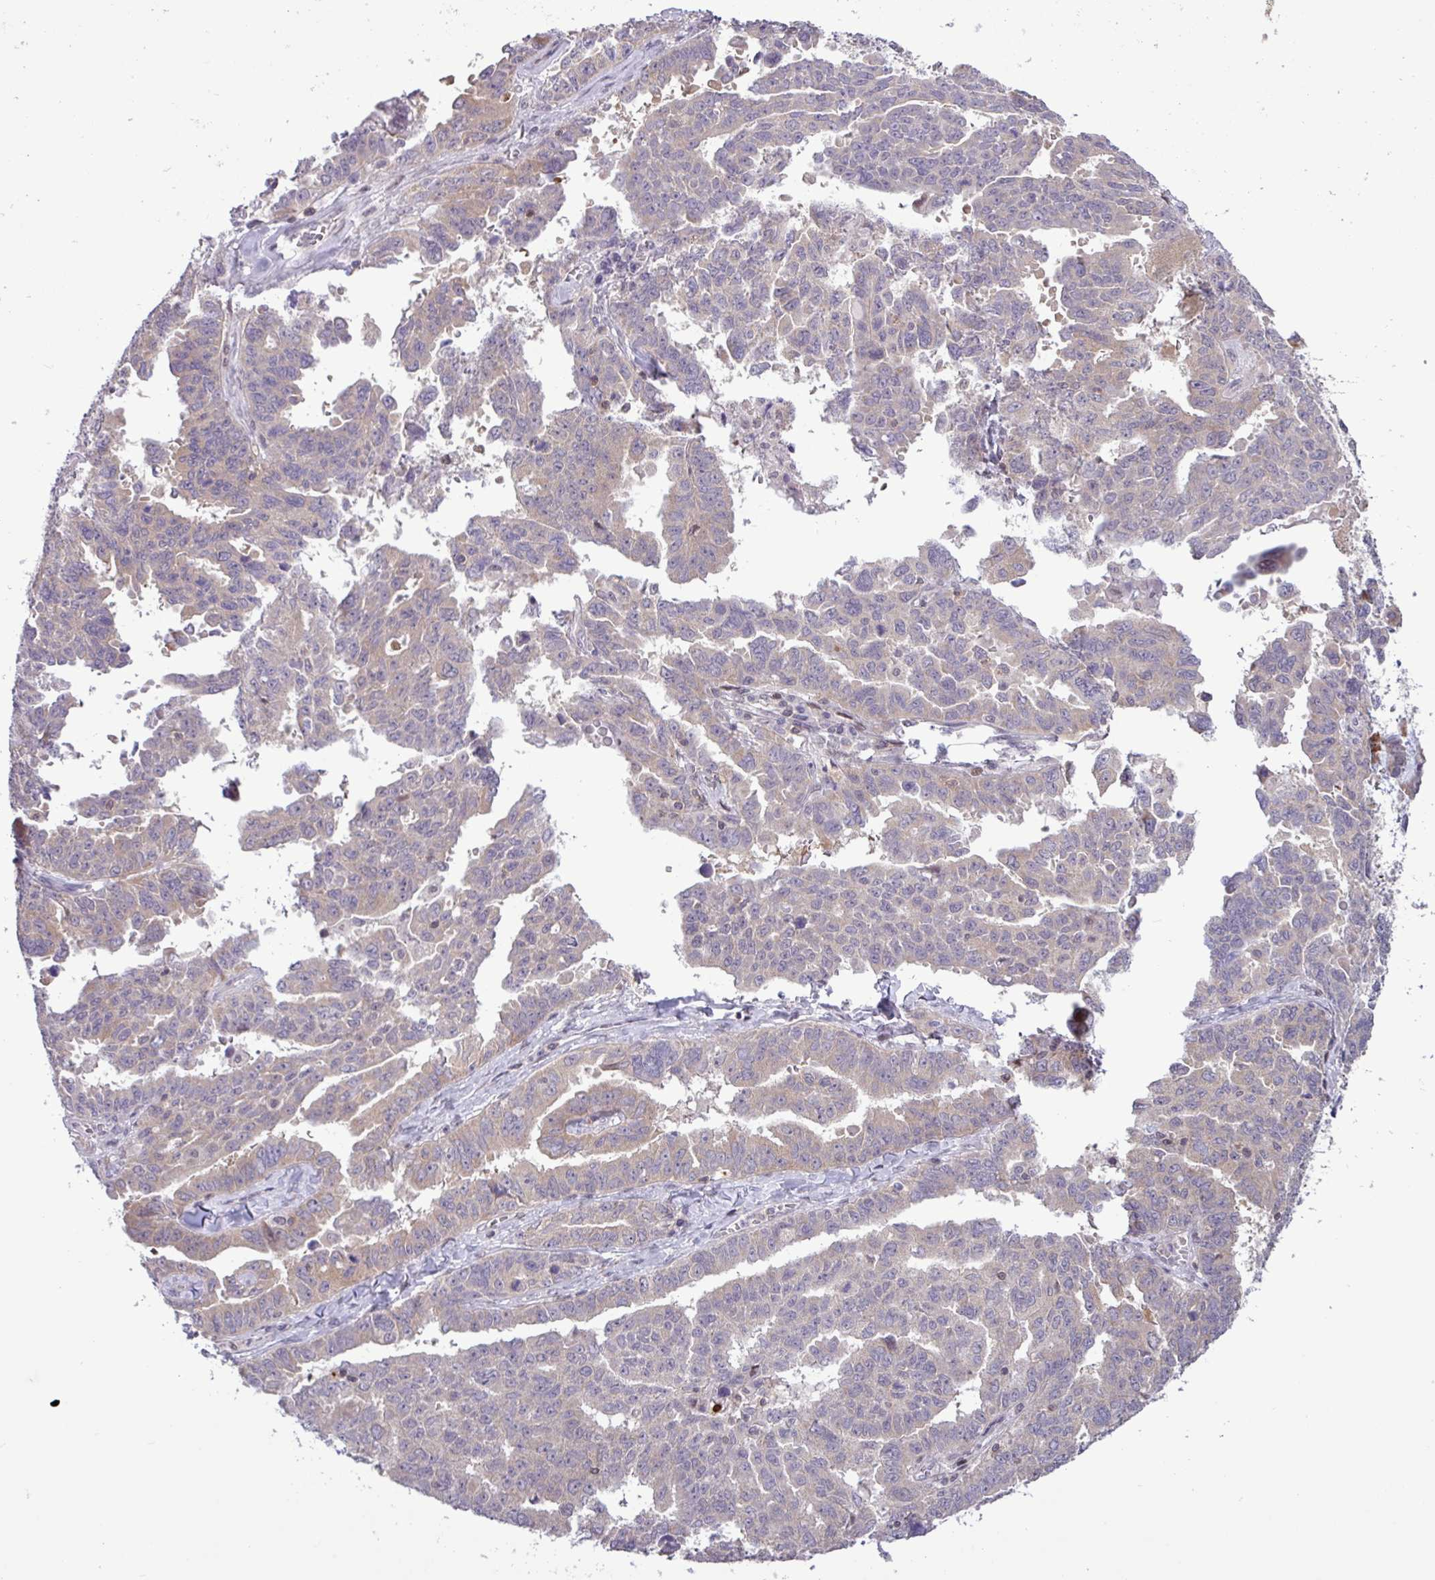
{"staining": {"intensity": "weak", "quantity": "<25%", "location": "cytoplasmic/membranous"}, "tissue": "ovarian cancer", "cell_type": "Tumor cells", "image_type": "cancer", "snomed": [{"axis": "morphology", "description": "Adenocarcinoma, NOS"}, {"axis": "morphology", "description": "Carcinoma, endometroid"}, {"axis": "topography", "description": "Ovary"}], "caption": "DAB immunohistochemical staining of ovarian cancer demonstrates no significant positivity in tumor cells.", "gene": "RTL3", "patient": {"sex": "female", "age": 72}}